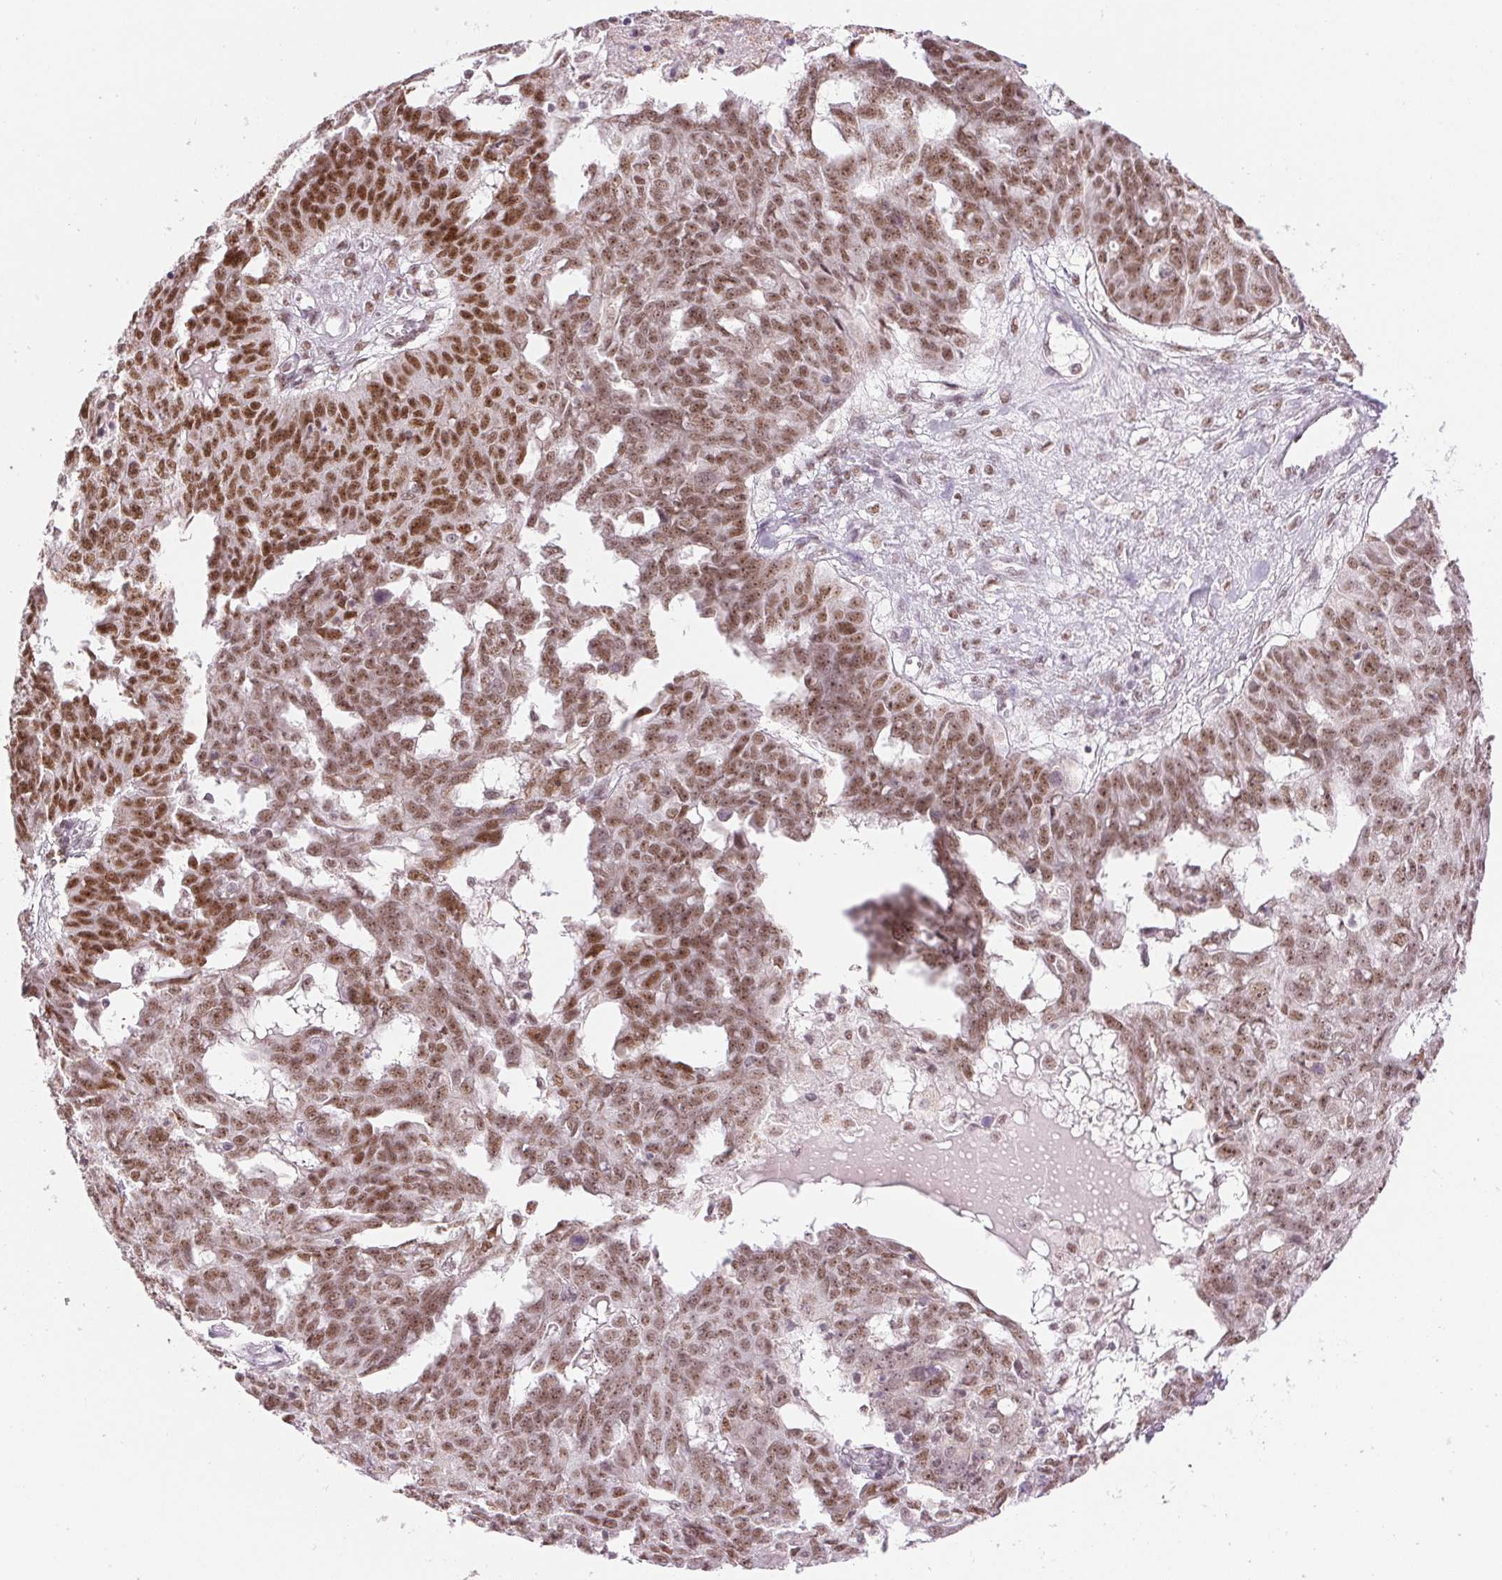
{"staining": {"intensity": "moderate", "quantity": ">75%", "location": "nuclear"}, "tissue": "ovarian cancer", "cell_type": "Tumor cells", "image_type": "cancer", "snomed": [{"axis": "morphology", "description": "Carcinoma, endometroid"}, {"axis": "topography", "description": "Ovary"}], "caption": "High-power microscopy captured an IHC image of ovarian endometroid carcinoma, revealing moderate nuclear positivity in about >75% of tumor cells.", "gene": "RPRD1B", "patient": {"sex": "female", "age": 70}}